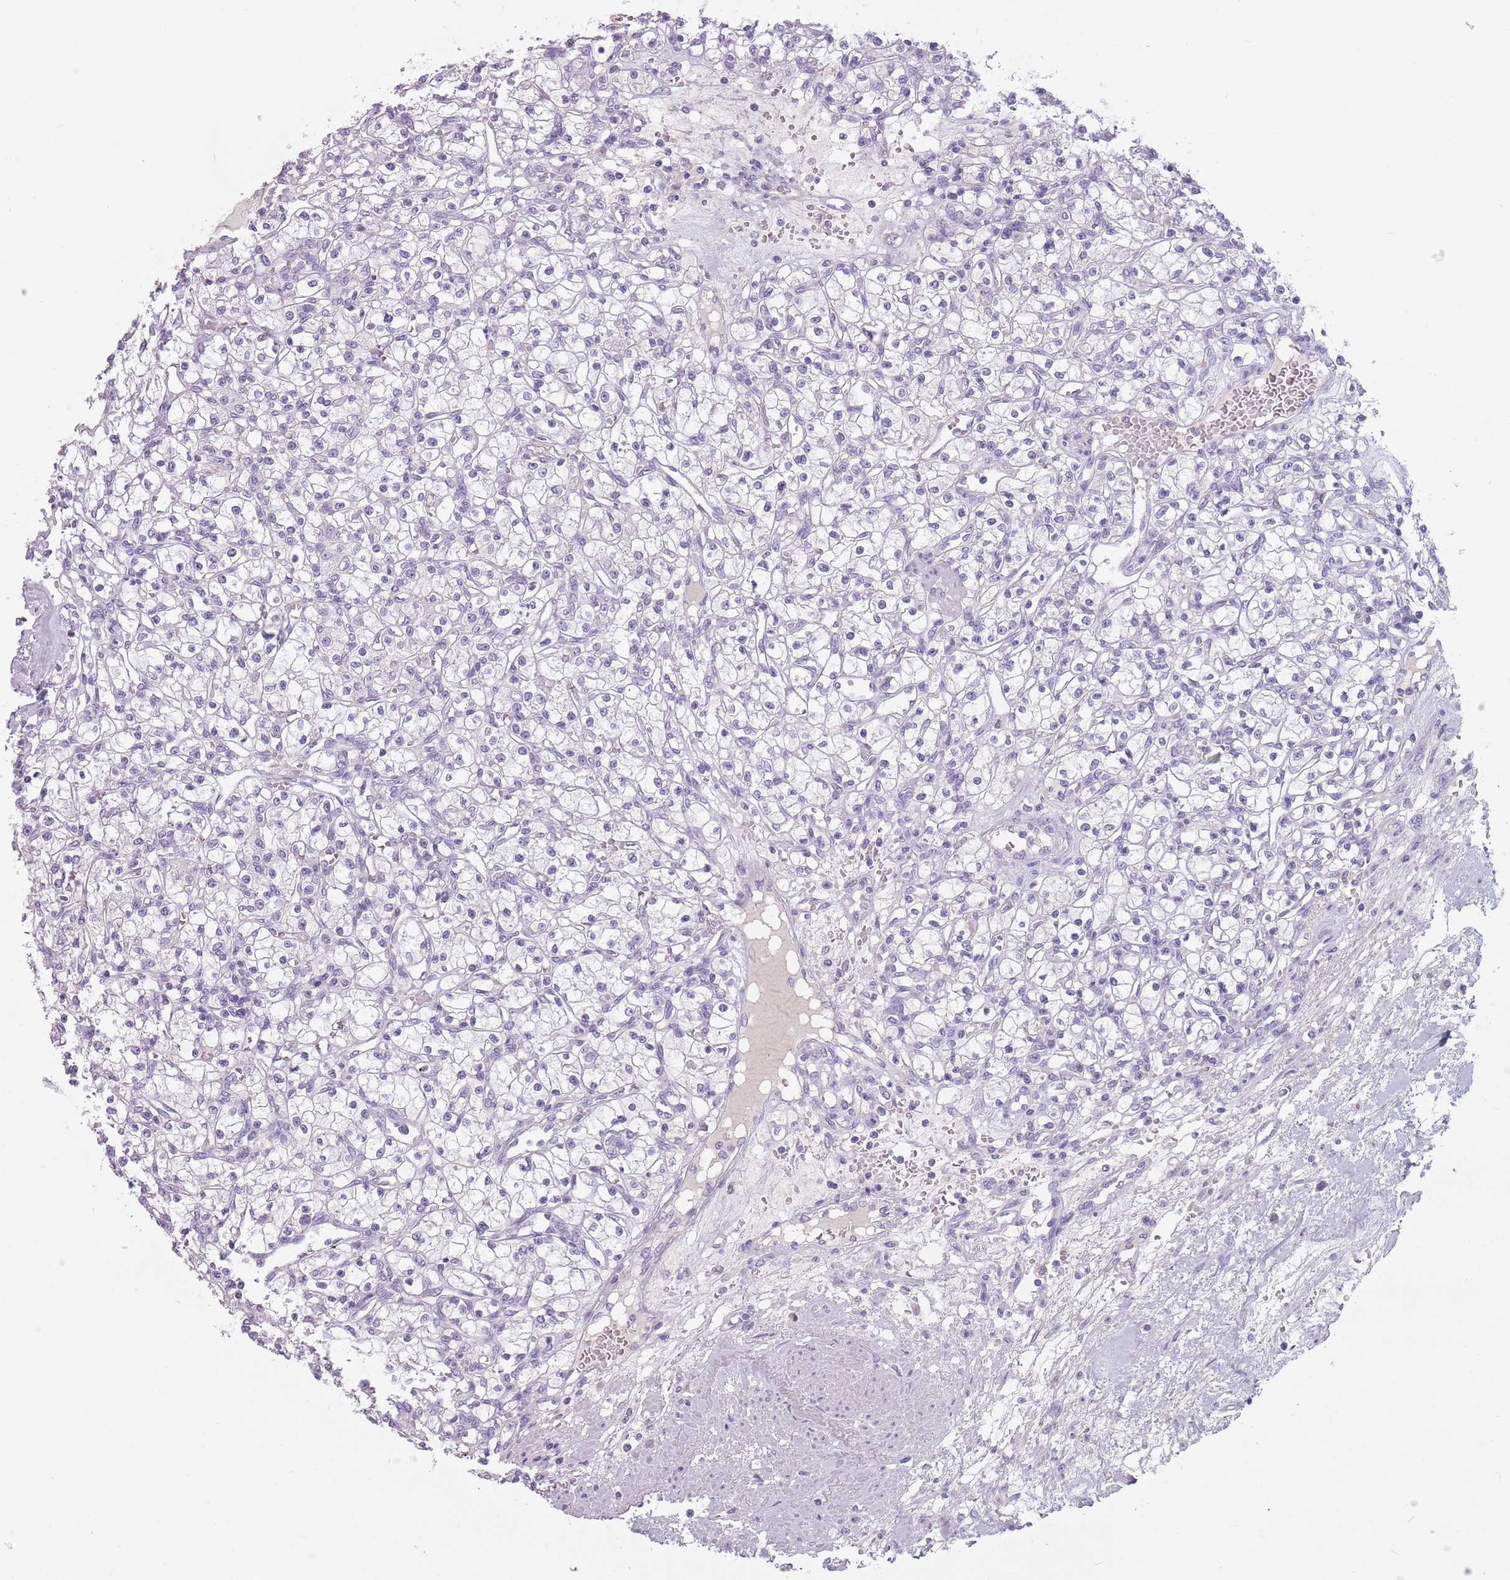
{"staining": {"intensity": "negative", "quantity": "none", "location": "none"}, "tissue": "renal cancer", "cell_type": "Tumor cells", "image_type": "cancer", "snomed": [{"axis": "morphology", "description": "Adenocarcinoma, NOS"}, {"axis": "topography", "description": "Kidney"}], "caption": "Tumor cells are negative for protein expression in human renal cancer (adenocarcinoma). (DAB immunohistochemistry (IHC) visualized using brightfield microscopy, high magnification).", "gene": "CEP19", "patient": {"sex": "female", "age": 59}}